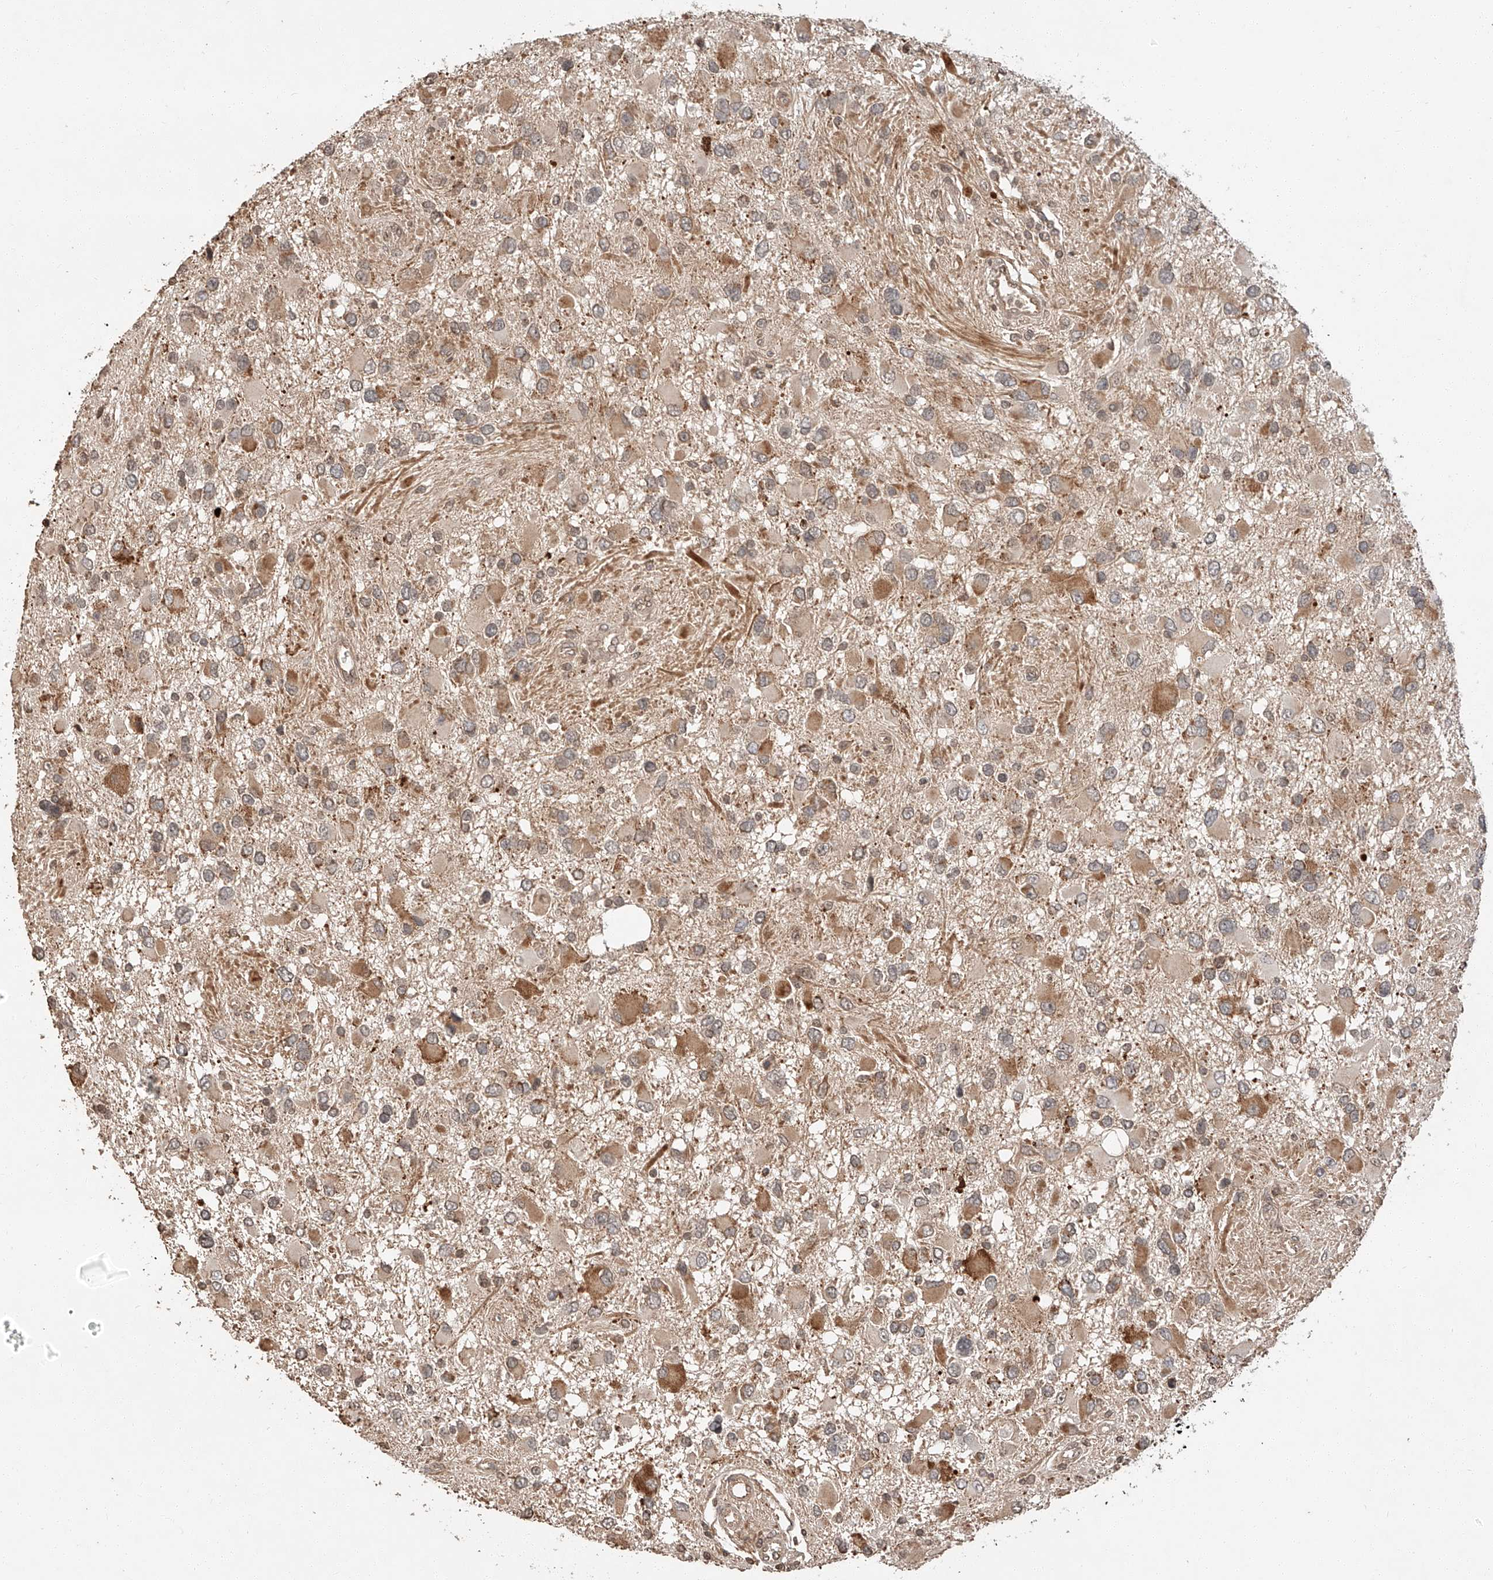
{"staining": {"intensity": "moderate", "quantity": "<25%", "location": "cytoplasmic/membranous"}, "tissue": "glioma", "cell_type": "Tumor cells", "image_type": "cancer", "snomed": [{"axis": "morphology", "description": "Glioma, malignant, High grade"}, {"axis": "topography", "description": "Brain"}], "caption": "Malignant glioma (high-grade) stained with a protein marker reveals moderate staining in tumor cells.", "gene": "ARHGAP33", "patient": {"sex": "male", "age": 53}}